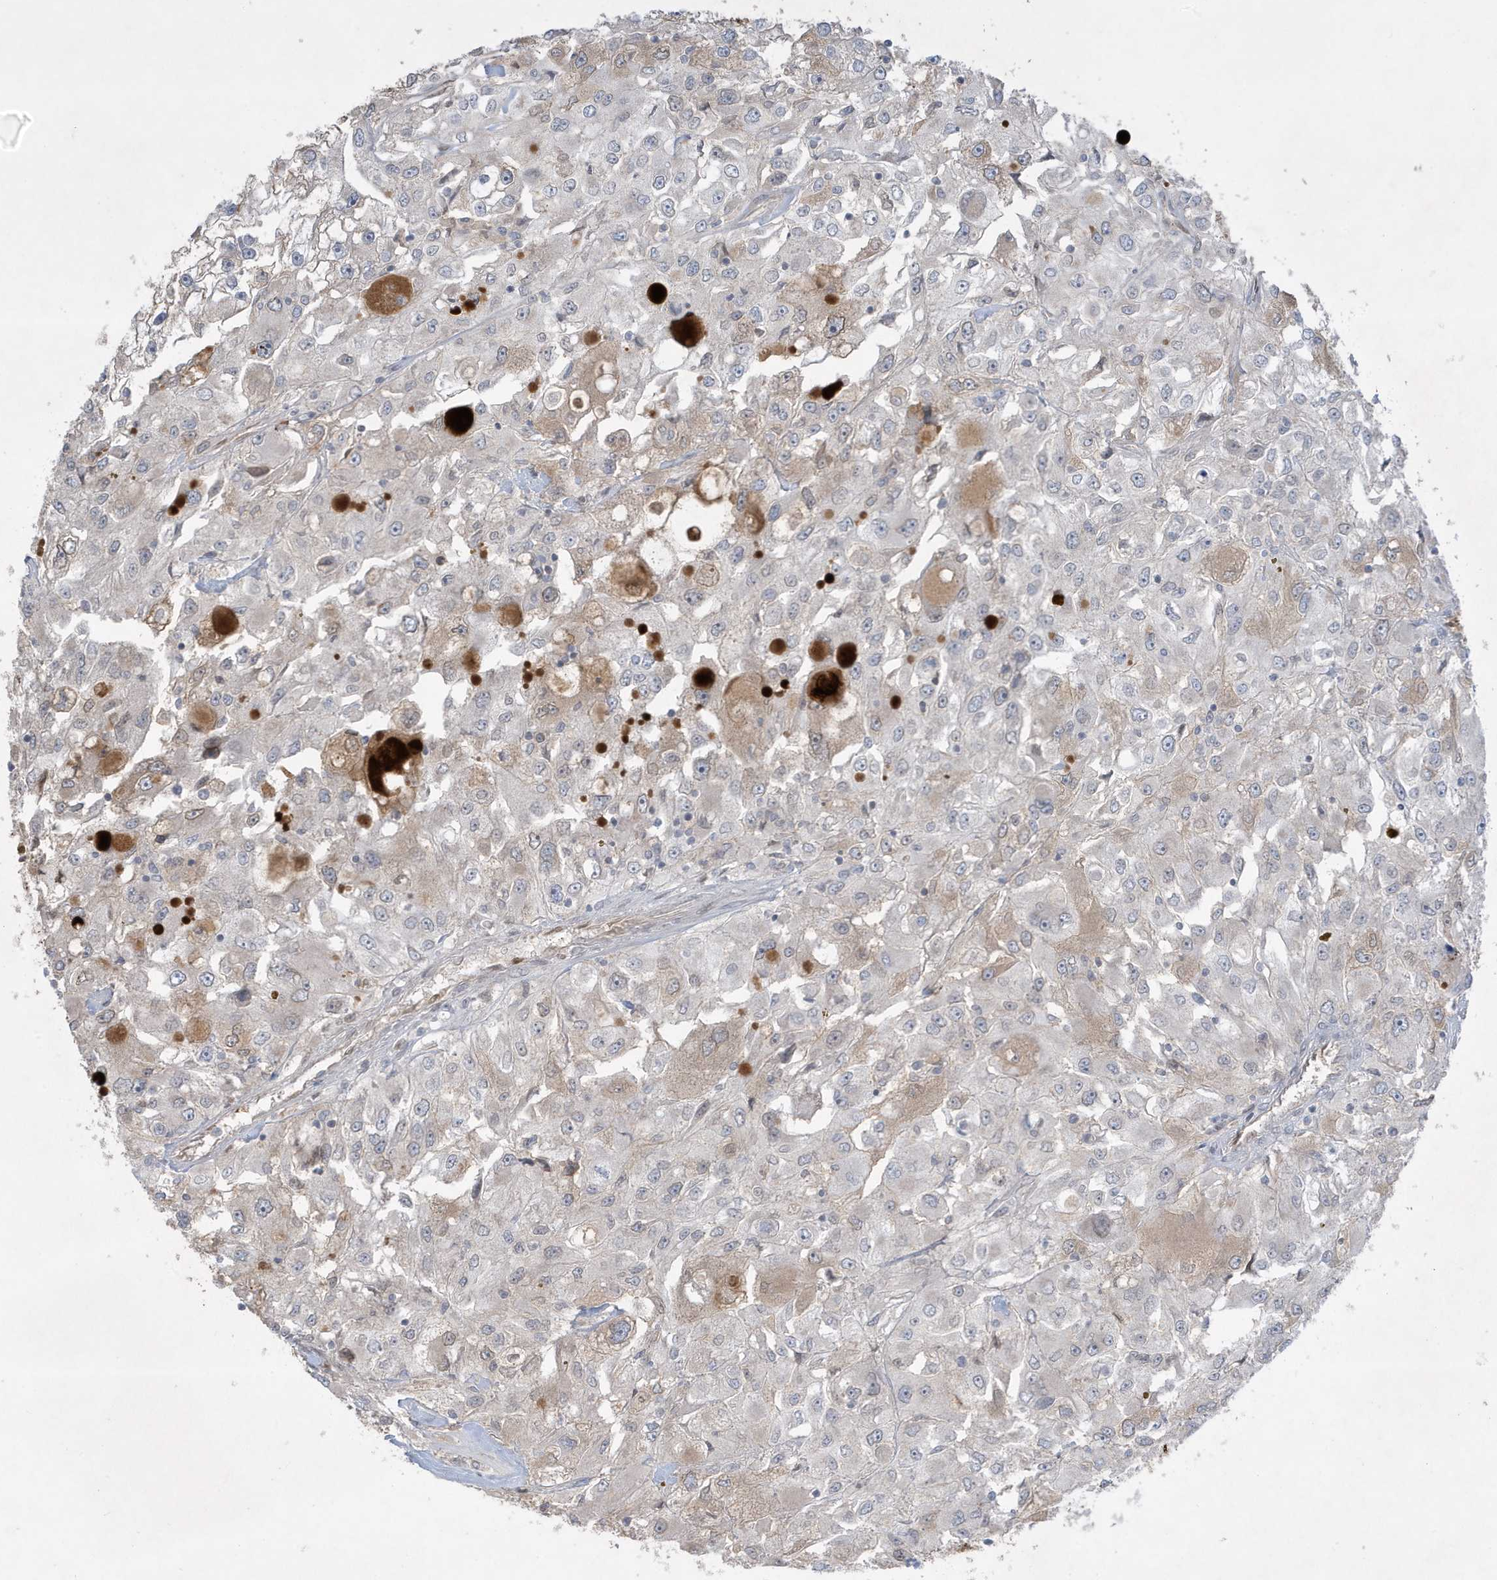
{"staining": {"intensity": "moderate", "quantity": "<25%", "location": "cytoplasmic/membranous,nuclear"}, "tissue": "renal cancer", "cell_type": "Tumor cells", "image_type": "cancer", "snomed": [{"axis": "morphology", "description": "Adenocarcinoma, NOS"}, {"axis": "topography", "description": "Kidney"}], "caption": "There is low levels of moderate cytoplasmic/membranous and nuclear positivity in tumor cells of adenocarcinoma (renal), as demonstrated by immunohistochemical staining (brown color).", "gene": "FNDC1", "patient": {"sex": "female", "age": 52}}